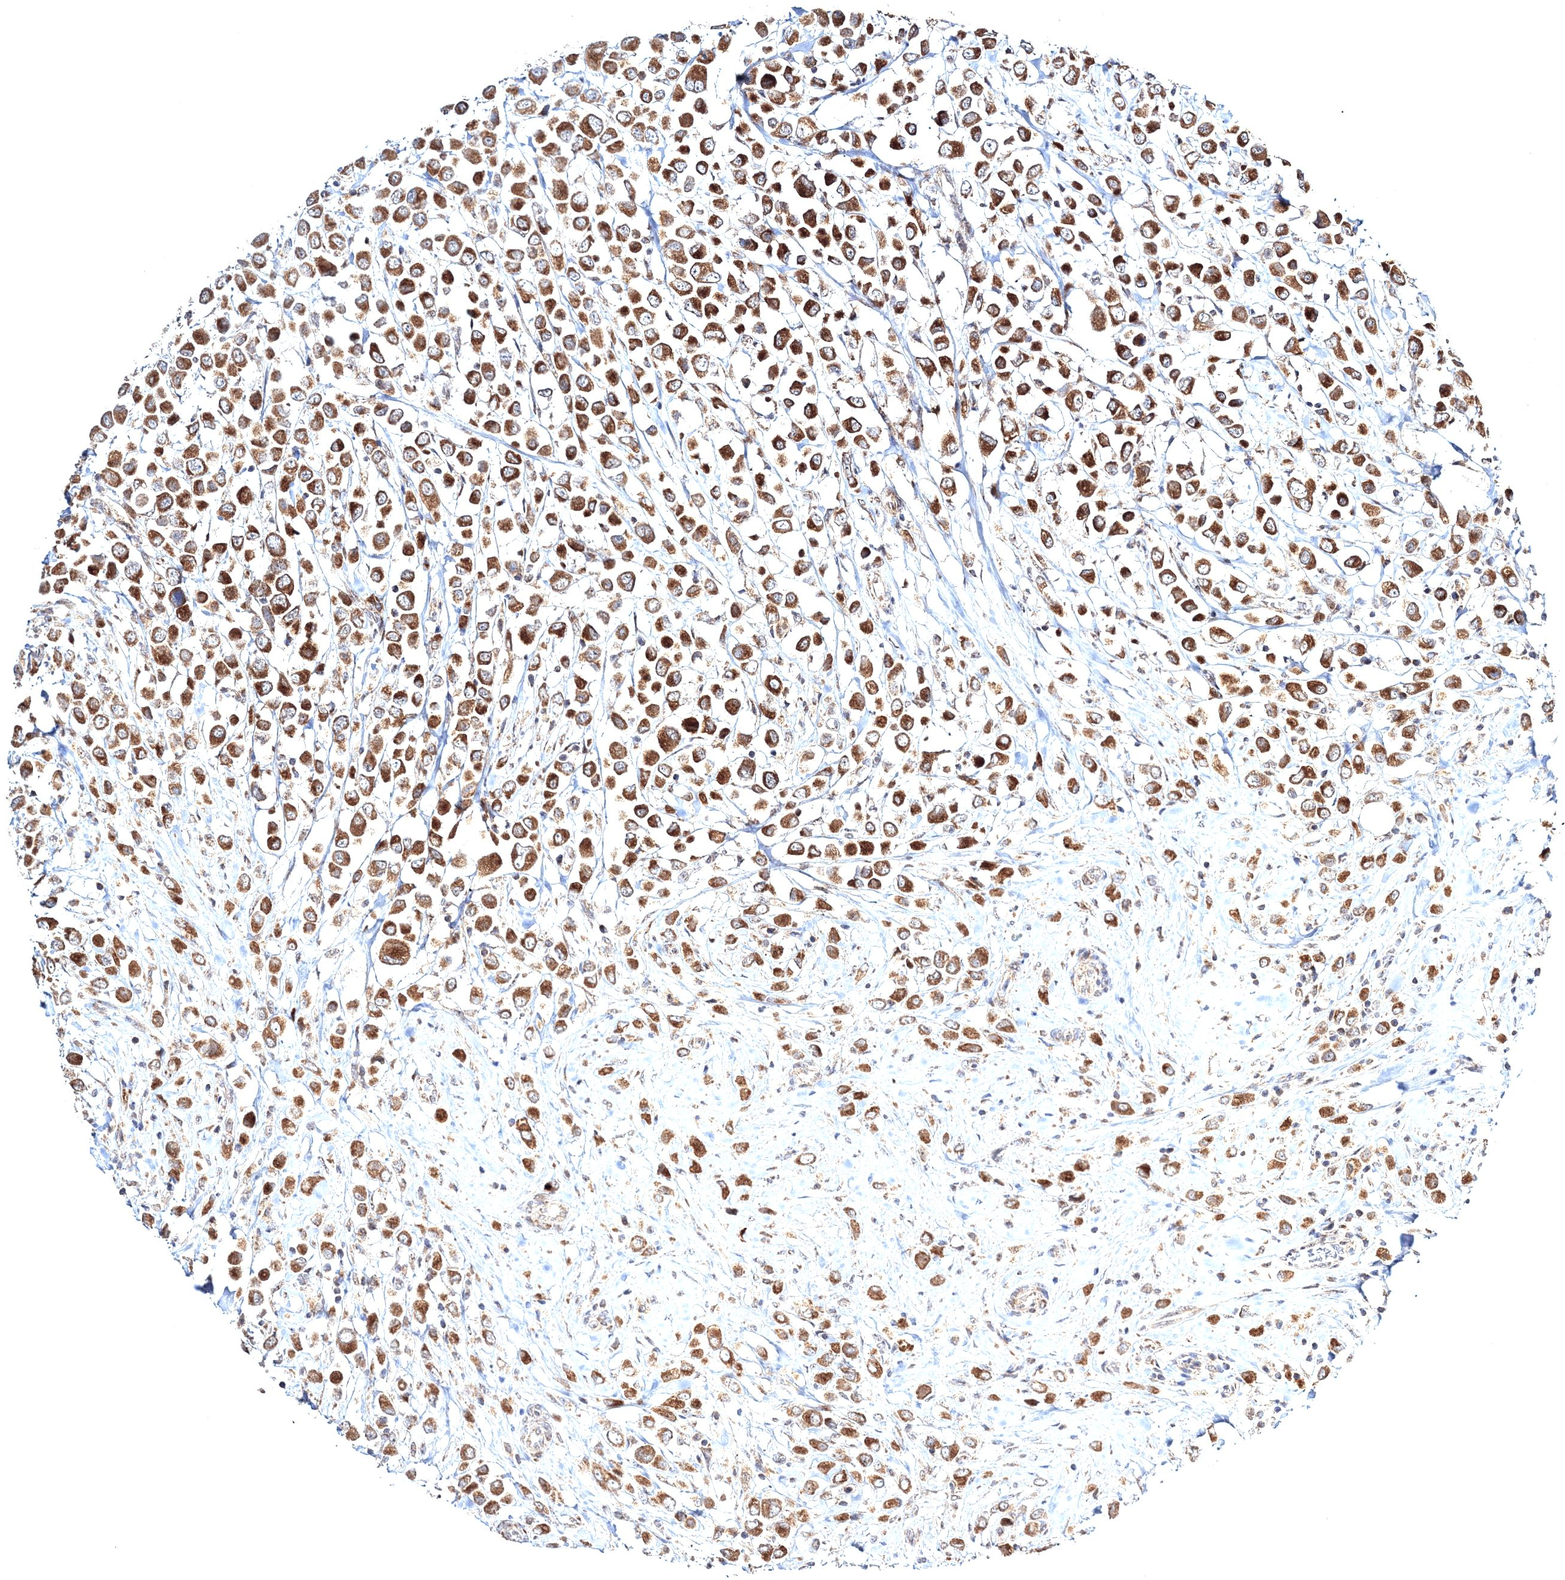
{"staining": {"intensity": "moderate", "quantity": ">75%", "location": "cytoplasmic/membranous"}, "tissue": "breast cancer", "cell_type": "Tumor cells", "image_type": "cancer", "snomed": [{"axis": "morphology", "description": "Duct carcinoma"}, {"axis": "topography", "description": "Breast"}], "caption": "Moderate cytoplasmic/membranous staining is present in about >75% of tumor cells in breast invasive ductal carcinoma. Nuclei are stained in blue.", "gene": "PEX13", "patient": {"sex": "female", "age": 61}}